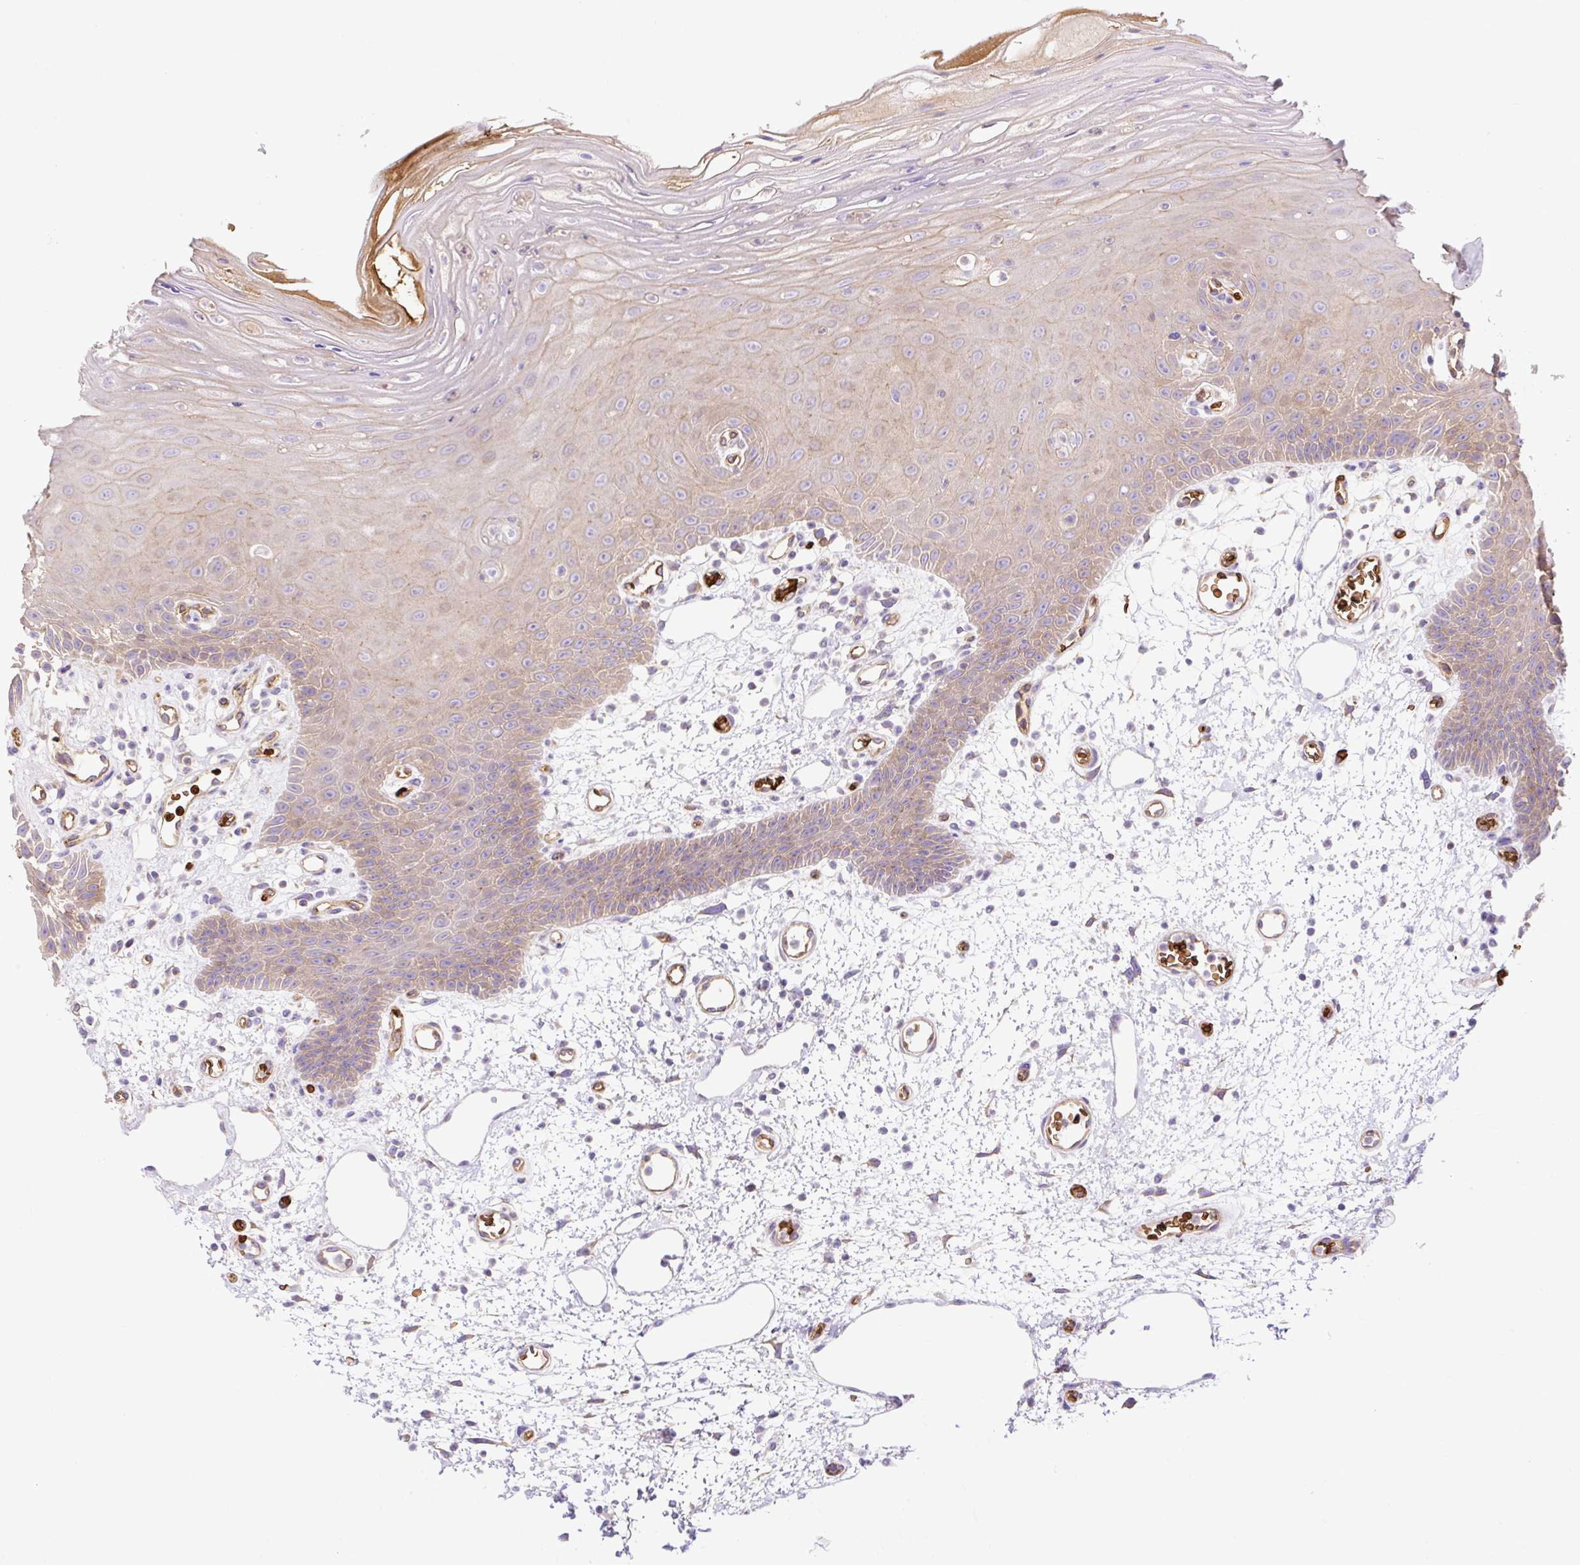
{"staining": {"intensity": "weak", "quantity": "25%-75%", "location": "cytoplasmic/membranous"}, "tissue": "oral mucosa", "cell_type": "Squamous epithelial cells", "image_type": "normal", "snomed": [{"axis": "morphology", "description": "Normal tissue, NOS"}, {"axis": "topography", "description": "Oral tissue"}], "caption": "Immunohistochemistry image of normal human oral mucosa stained for a protein (brown), which exhibits low levels of weak cytoplasmic/membranous positivity in approximately 25%-75% of squamous epithelial cells.", "gene": "HIP1R", "patient": {"sex": "female", "age": 59}}